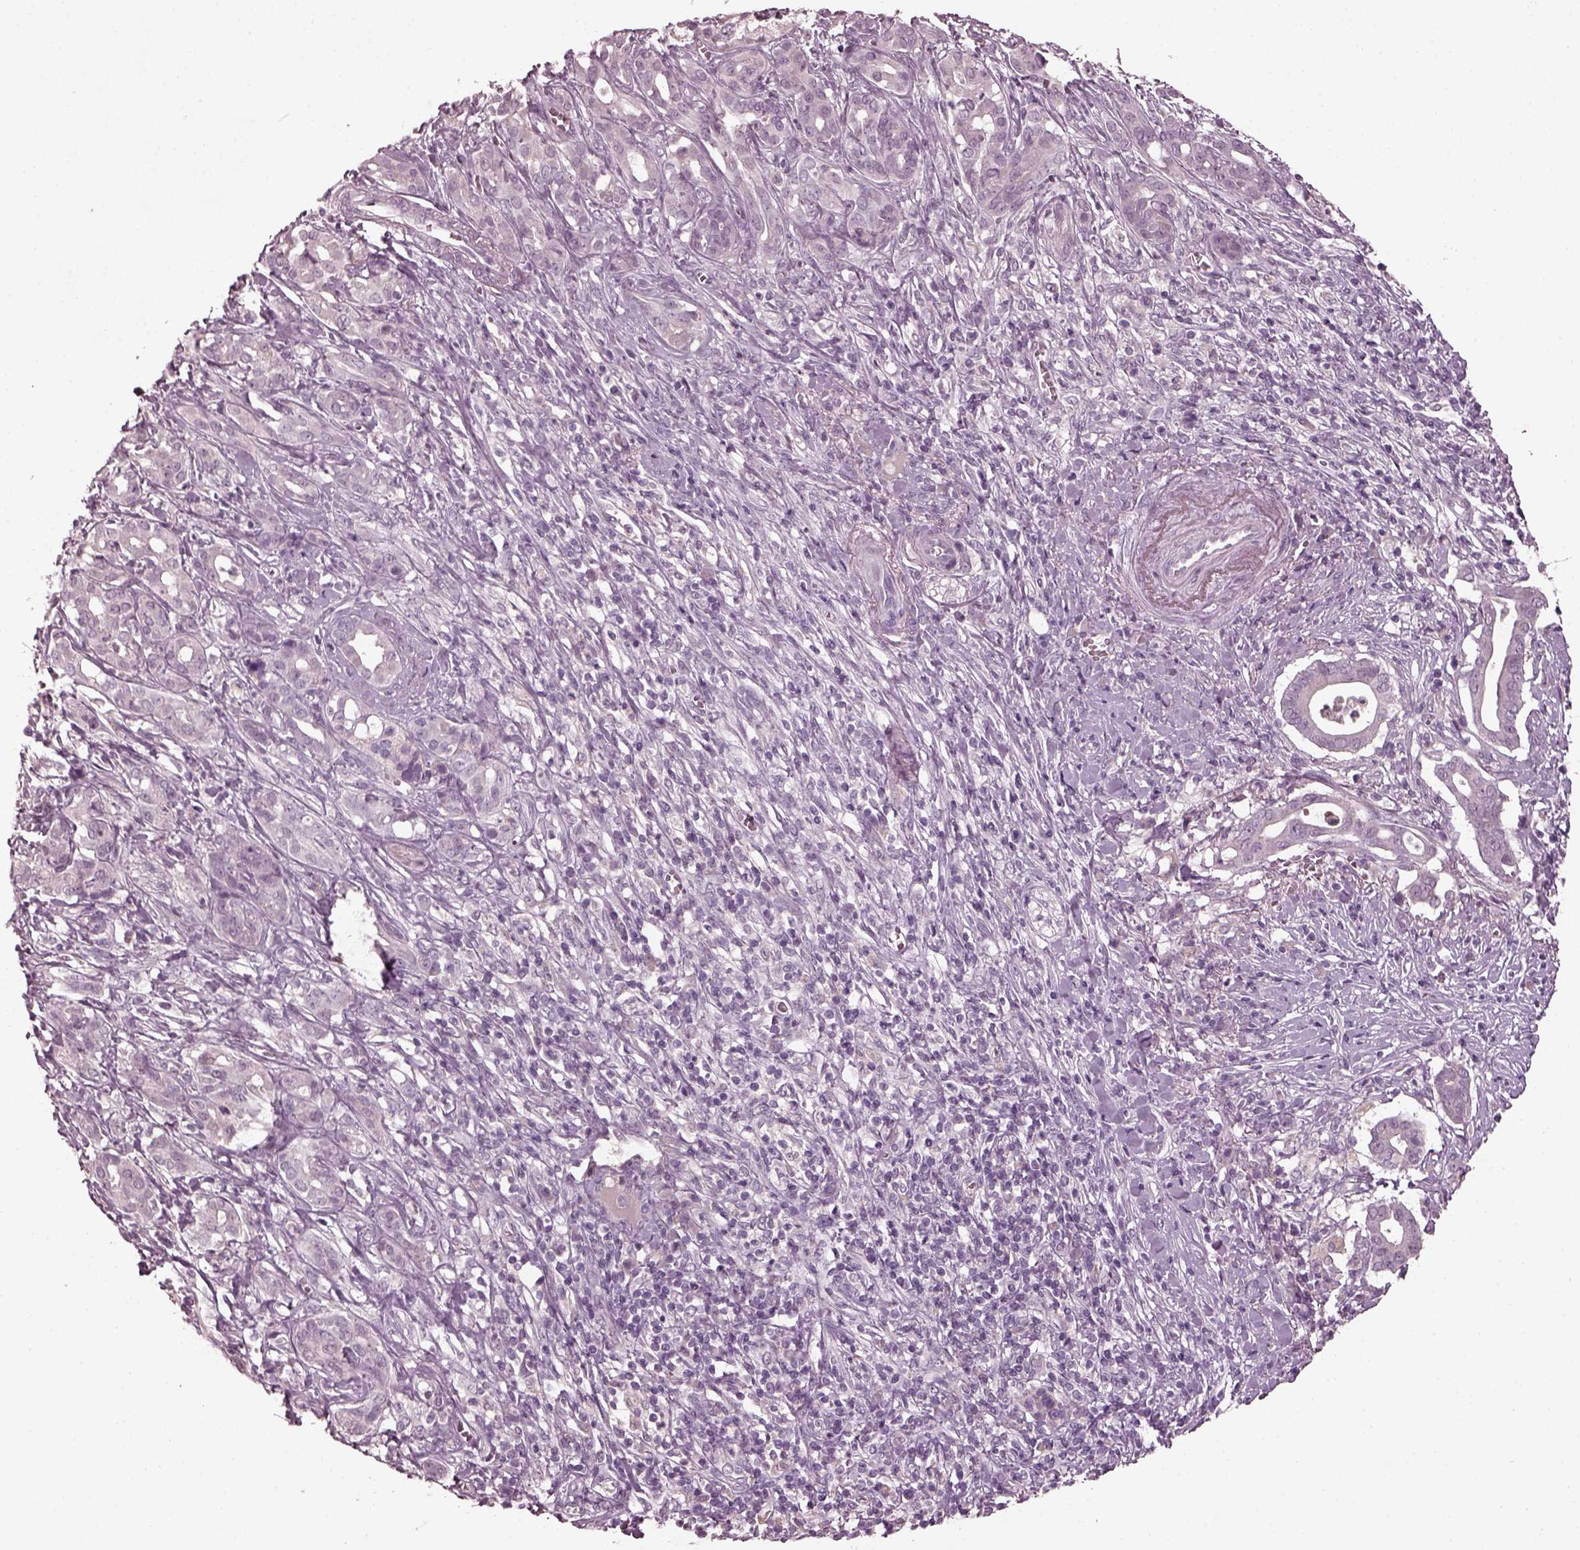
{"staining": {"intensity": "negative", "quantity": "none", "location": "none"}, "tissue": "pancreatic cancer", "cell_type": "Tumor cells", "image_type": "cancer", "snomed": [{"axis": "morphology", "description": "Adenocarcinoma, NOS"}, {"axis": "topography", "description": "Pancreas"}], "caption": "Pancreatic adenocarcinoma was stained to show a protein in brown. There is no significant staining in tumor cells. (DAB (3,3'-diaminobenzidine) IHC with hematoxylin counter stain).", "gene": "RCVRN", "patient": {"sex": "male", "age": 61}}